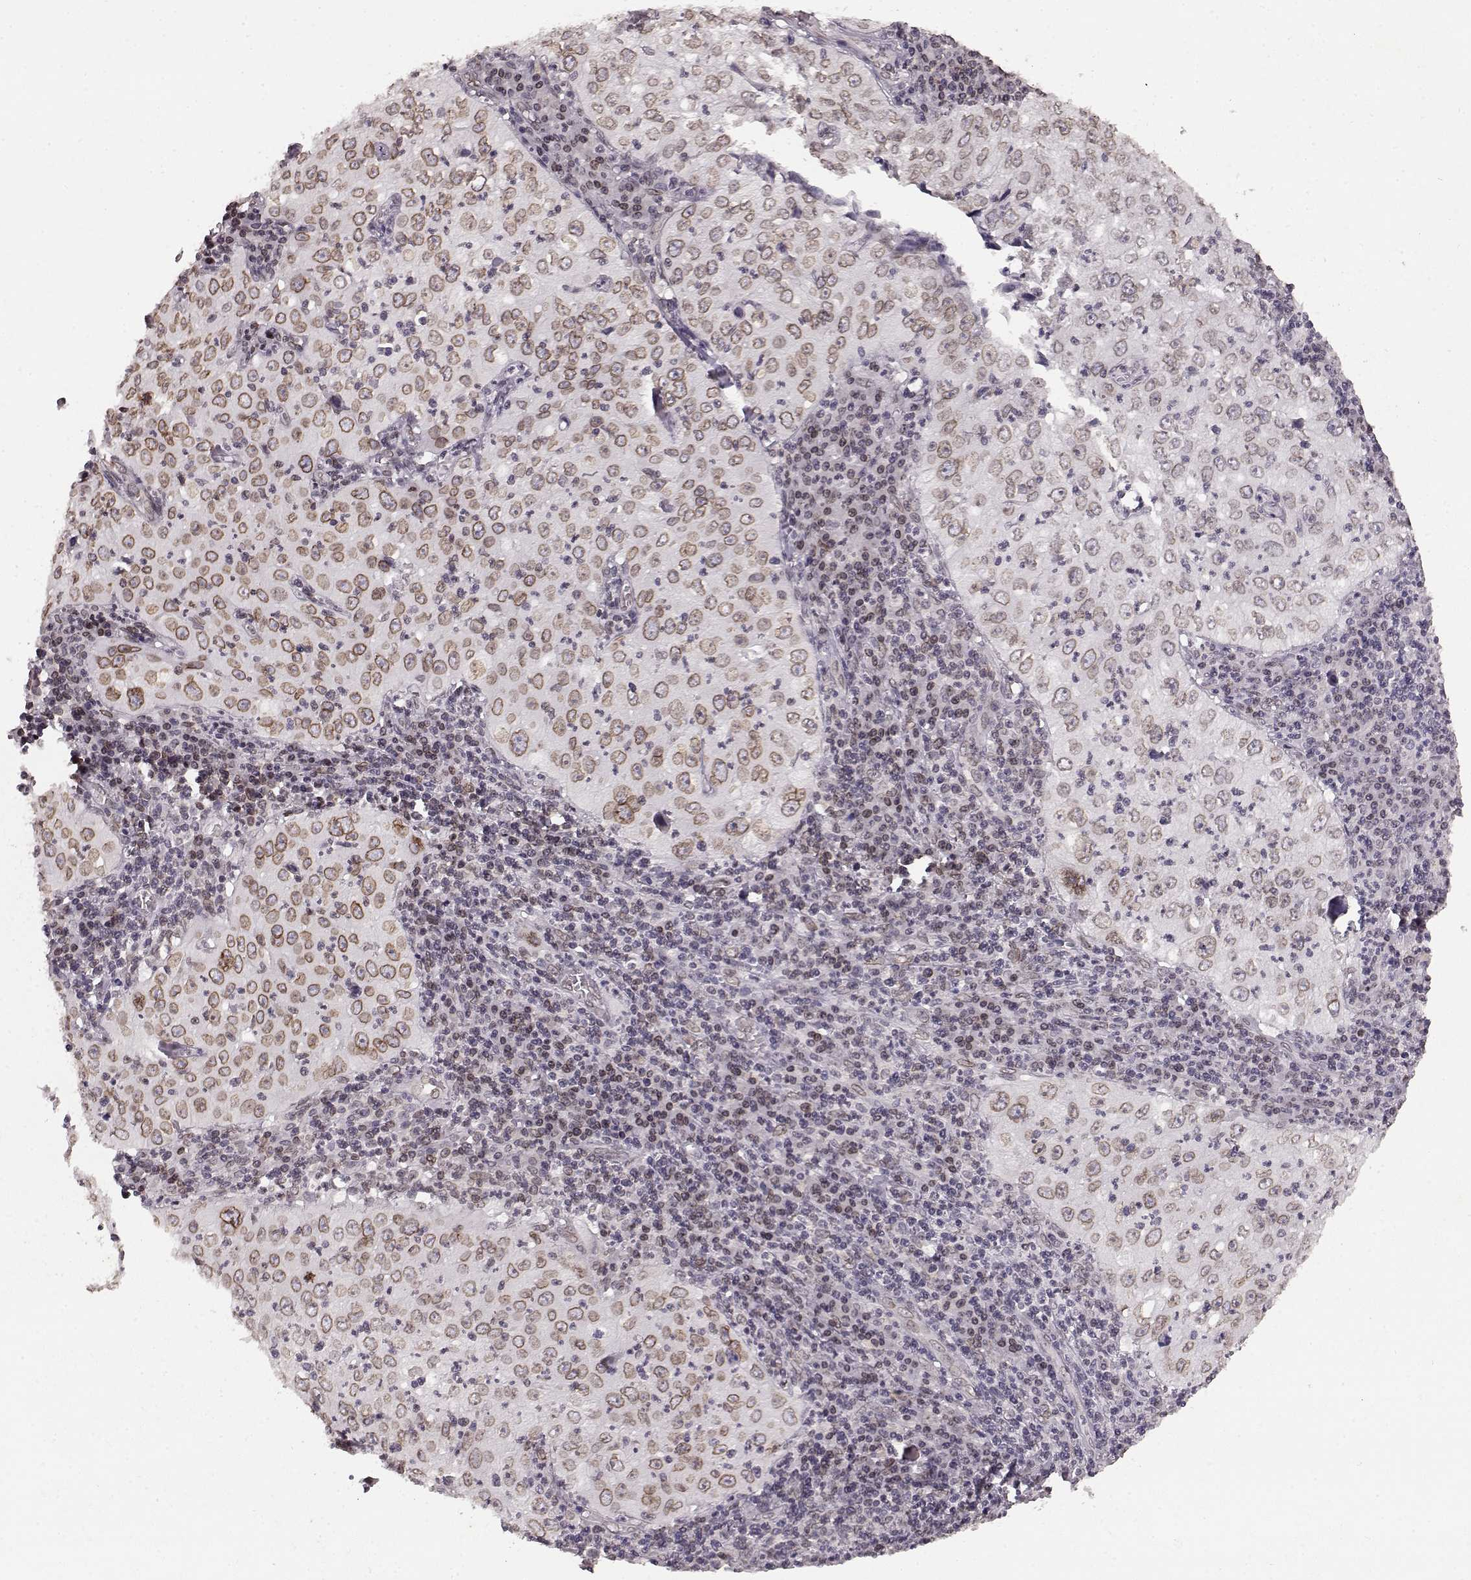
{"staining": {"intensity": "moderate", "quantity": "25%-75%", "location": "cytoplasmic/membranous,nuclear"}, "tissue": "cervical cancer", "cell_type": "Tumor cells", "image_type": "cancer", "snomed": [{"axis": "morphology", "description": "Squamous cell carcinoma, NOS"}, {"axis": "topography", "description": "Cervix"}], "caption": "IHC image of neoplastic tissue: squamous cell carcinoma (cervical) stained using immunohistochemistry (IHC) reveals medium levels of moderate protein expression localized specifically in the cytoplasmic/membranous and nuclear of tumor cells, appearing as a cytoplasmic/membranous and nuclear brown color.", "gene": "DCAF12", "patient": {"sex": "female", "age": 24}}